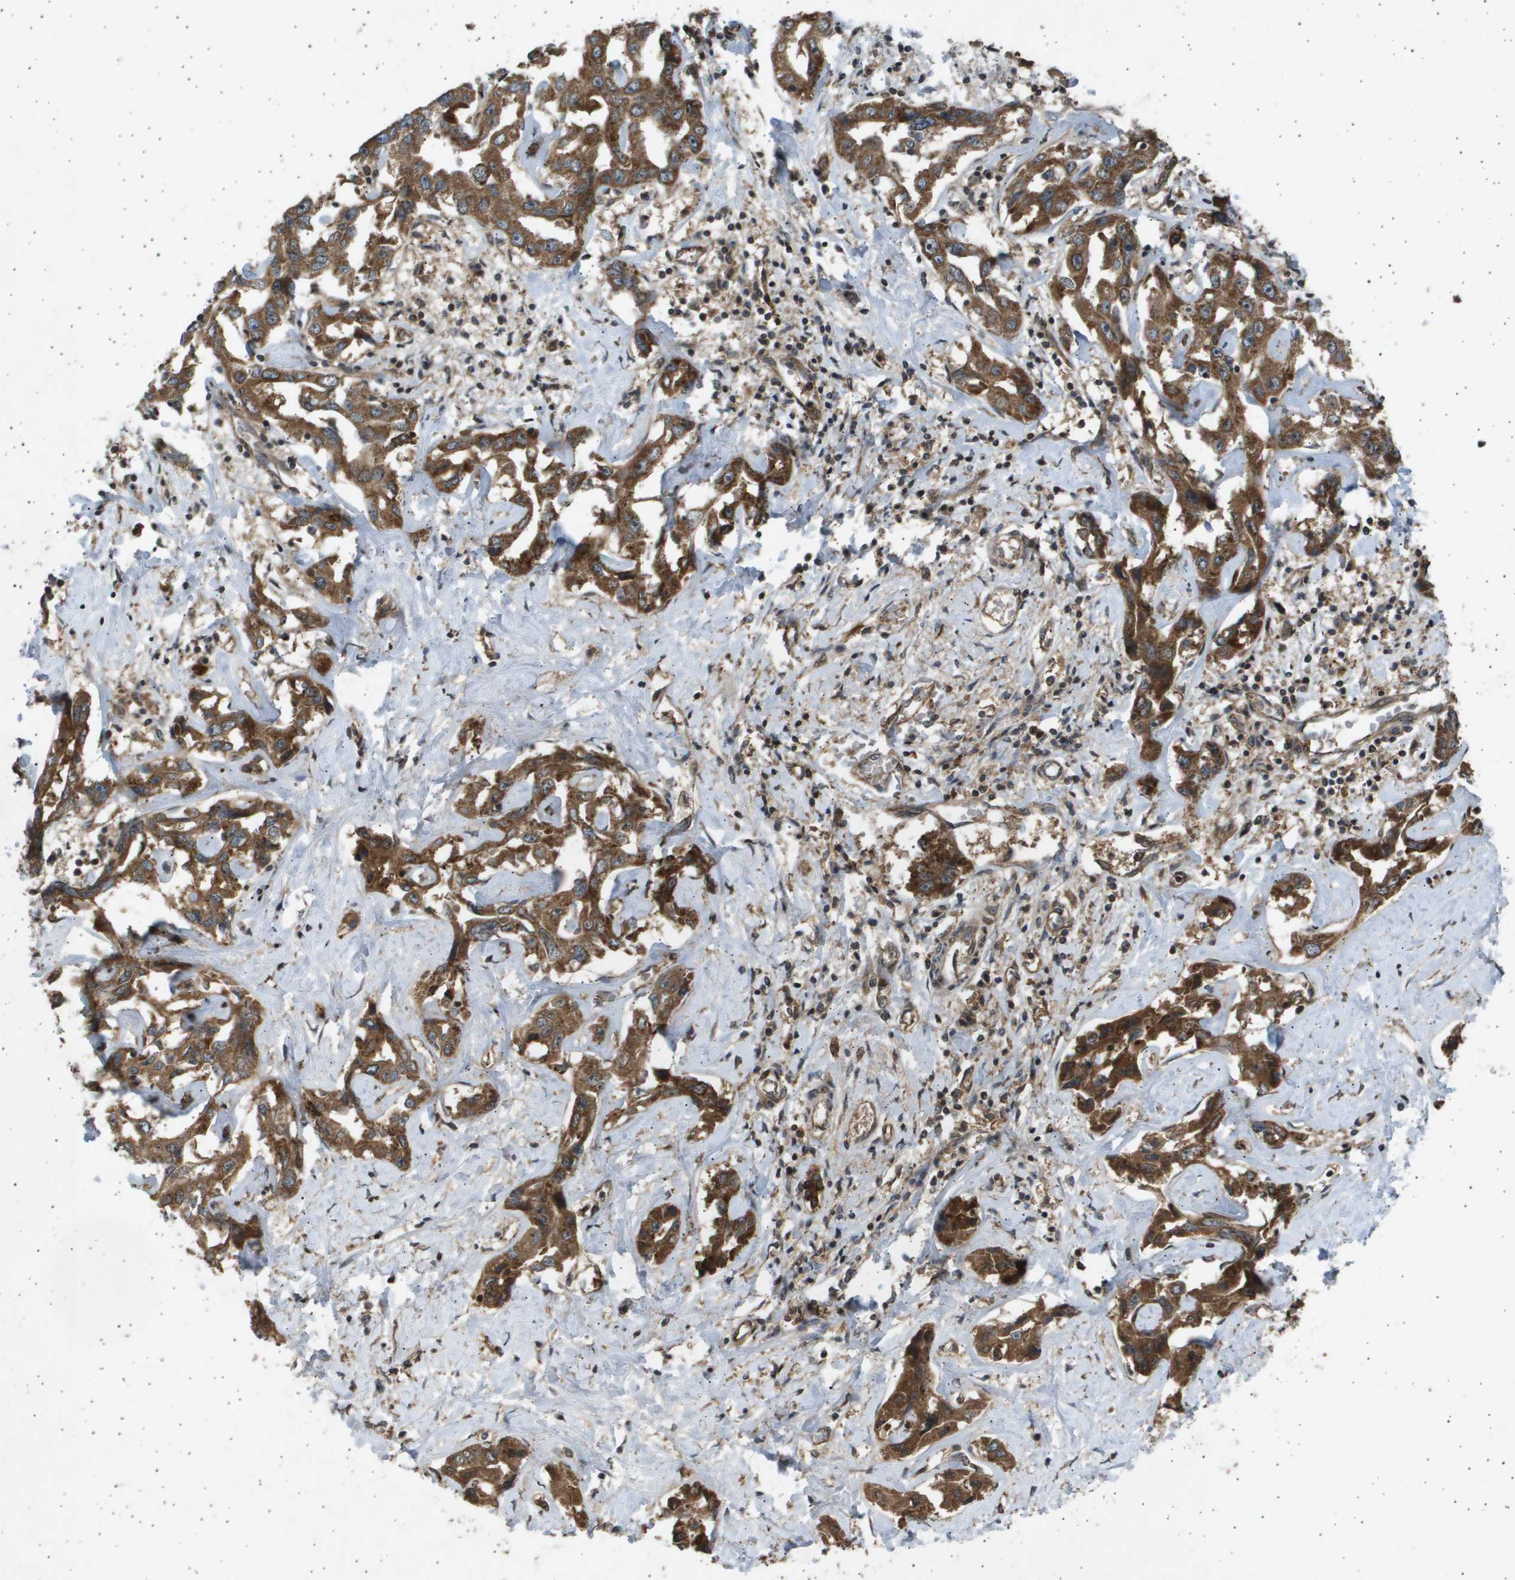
{"staining": {"intensity": "moderate", "quantity": ">75%", "location": "cytoplasmic/membranous"}, "tissue": "liver cancer", "cell_type": "Tumor cells", "image_type": "cancer", "snomed": [{"axis": "morphology", "description": "Cholangiocarcinoma"}, {"axis": "topography", "description": "Liver"}], "caption": "This is an image of immunohistochemistry staining of liver cancer (cholangiocarcinoma), which shows moderate expression in the cytoplasmic/membranous of tumor cells.", "gene": "TNRC6A", "patient": {"sex": "male", "age": 59}}